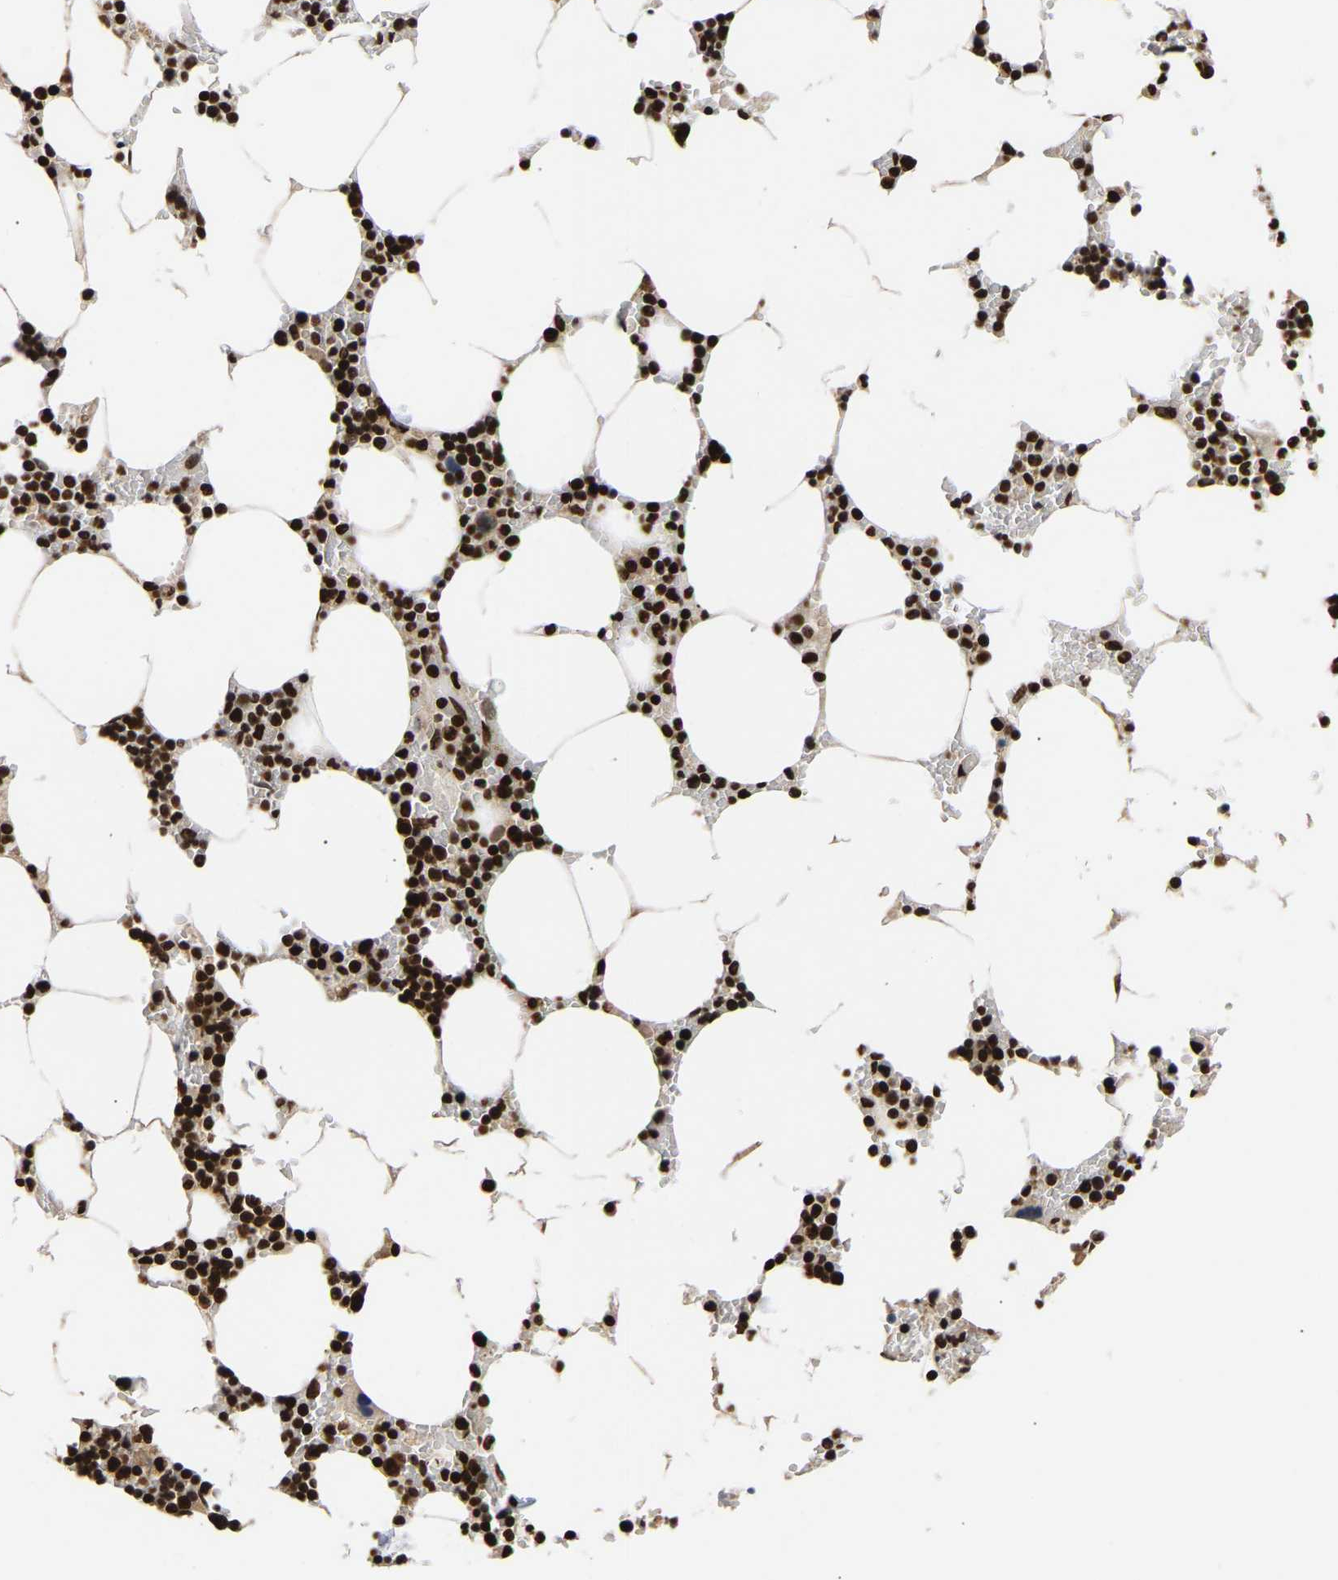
{"staining": {"intensity": "strong", "quantity": ">75%", "location": "nuclear"}, "tissue": "bone marrow", "cell_type": "Hematopoietic cells", "image_type": "normal", "snomed": [{"axis": "morphology", "description": "Normal tissue, NOS"}, {"axis": "topography", "description": "Bone marrow"}], "caption": "Bone marrow stained with DAB (3,3'-diaminobenzidine) immunohistochemistry exhibits high levels of strong nuclear positivity in approximately >75% of hematopoietic cells.", "gene": "PSIP1", "patient": {"sex": "male", "age": 70}}